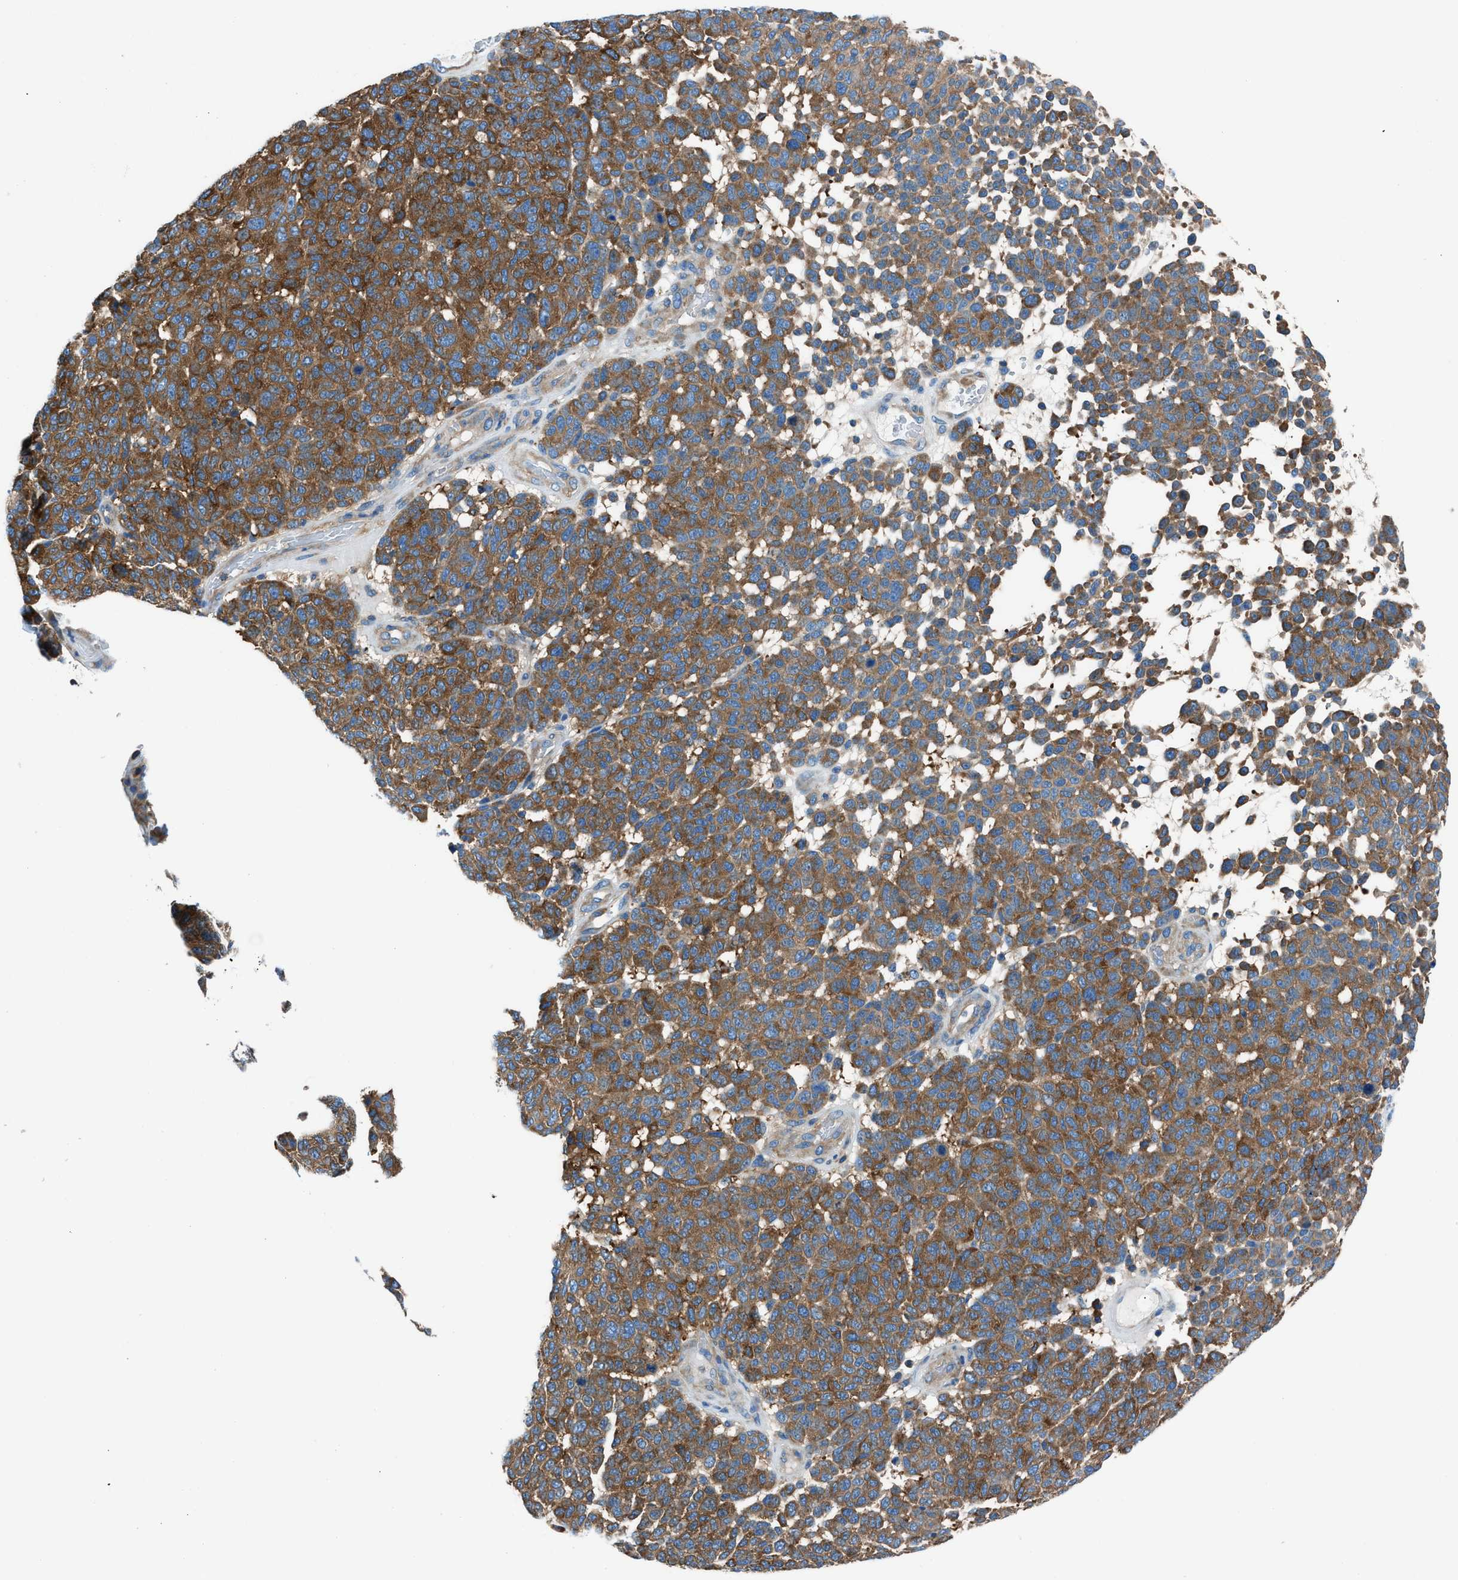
{"staining": {"intensity": "strong", "quantity": ">75%", "location": "cytoplasmic/membranous"}, "tissue": "melanoma", "cell_type": "Tumor cells", "image_type": "cancer", "snomed": [{"axis": "morphology", "description": "Malignant melanoma, NOS"}, {"axis": "topography", "description": "Skin"}], "caption": "Strong cytoplasmic/membranous positivity is identified in about >75% of tumor cells in malignant melanoma. (Brightfield microscopy of DAB IHC at high magnification).", "gene": "SARS1", "patient": {"sex": "male", "age": 59}}